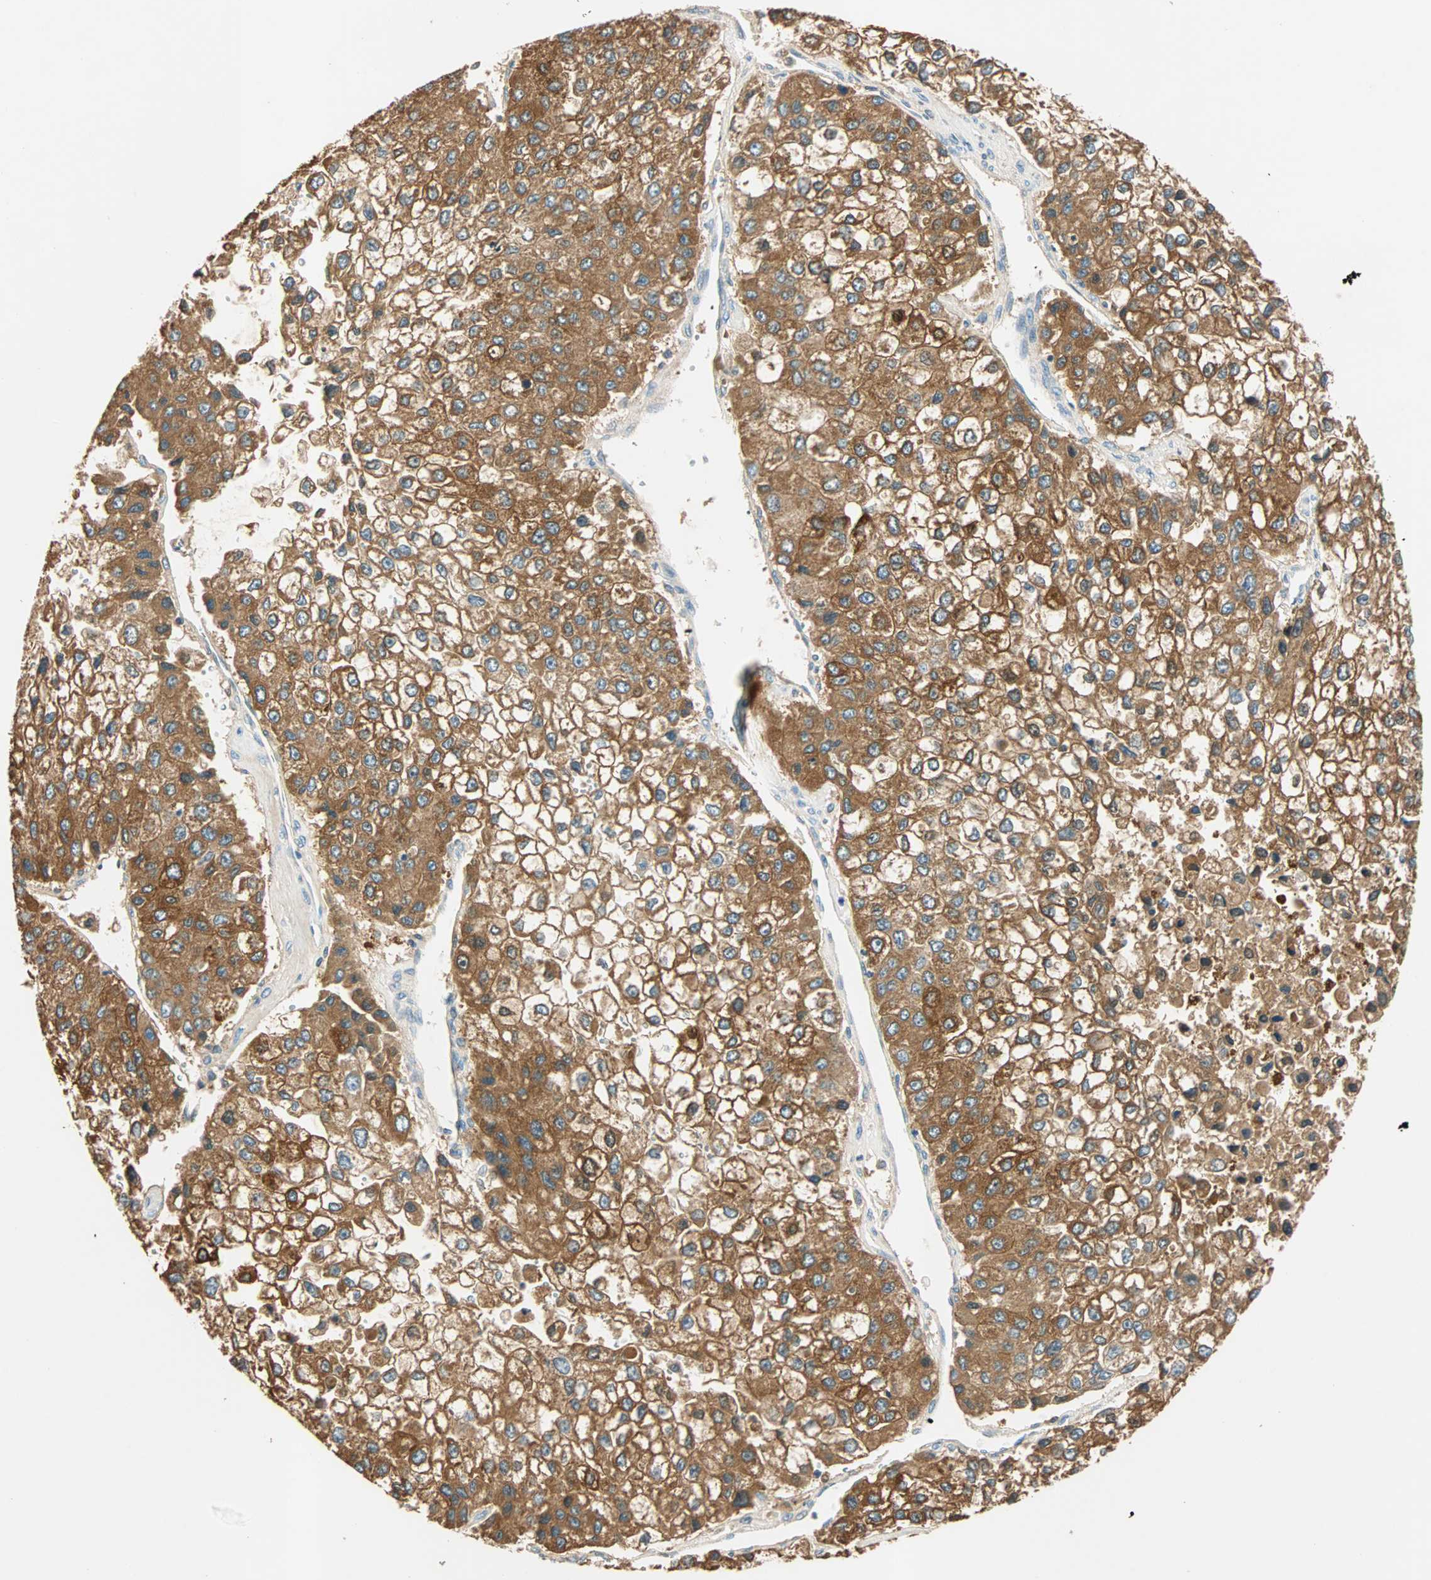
{"staining": {"intensity": "strong", "quantity": ">75%", "location": "cytoplasmic/membranous"}, "tissue": "liver cancer", "cell_type": "Tumor cells", "image_type": "cancer", "snomed": [{"axis": "morphology", "description": "Carcinoma, Hepatocellular, NOS"}, {"axis": "topography", "description": "Liver"}], "caption": "Immunohistochemistry image of neoplastic tissue: human liver hepatocellular carcinoma stained using IHC shows high levels of strong protein expression localized specifically in the cytoplasmic/membranous of tumor cells, appearing as a cytoplasmic/membranous brown color.", "gene": "RAD18", "patient": {"sex": "female", "age": 66}}